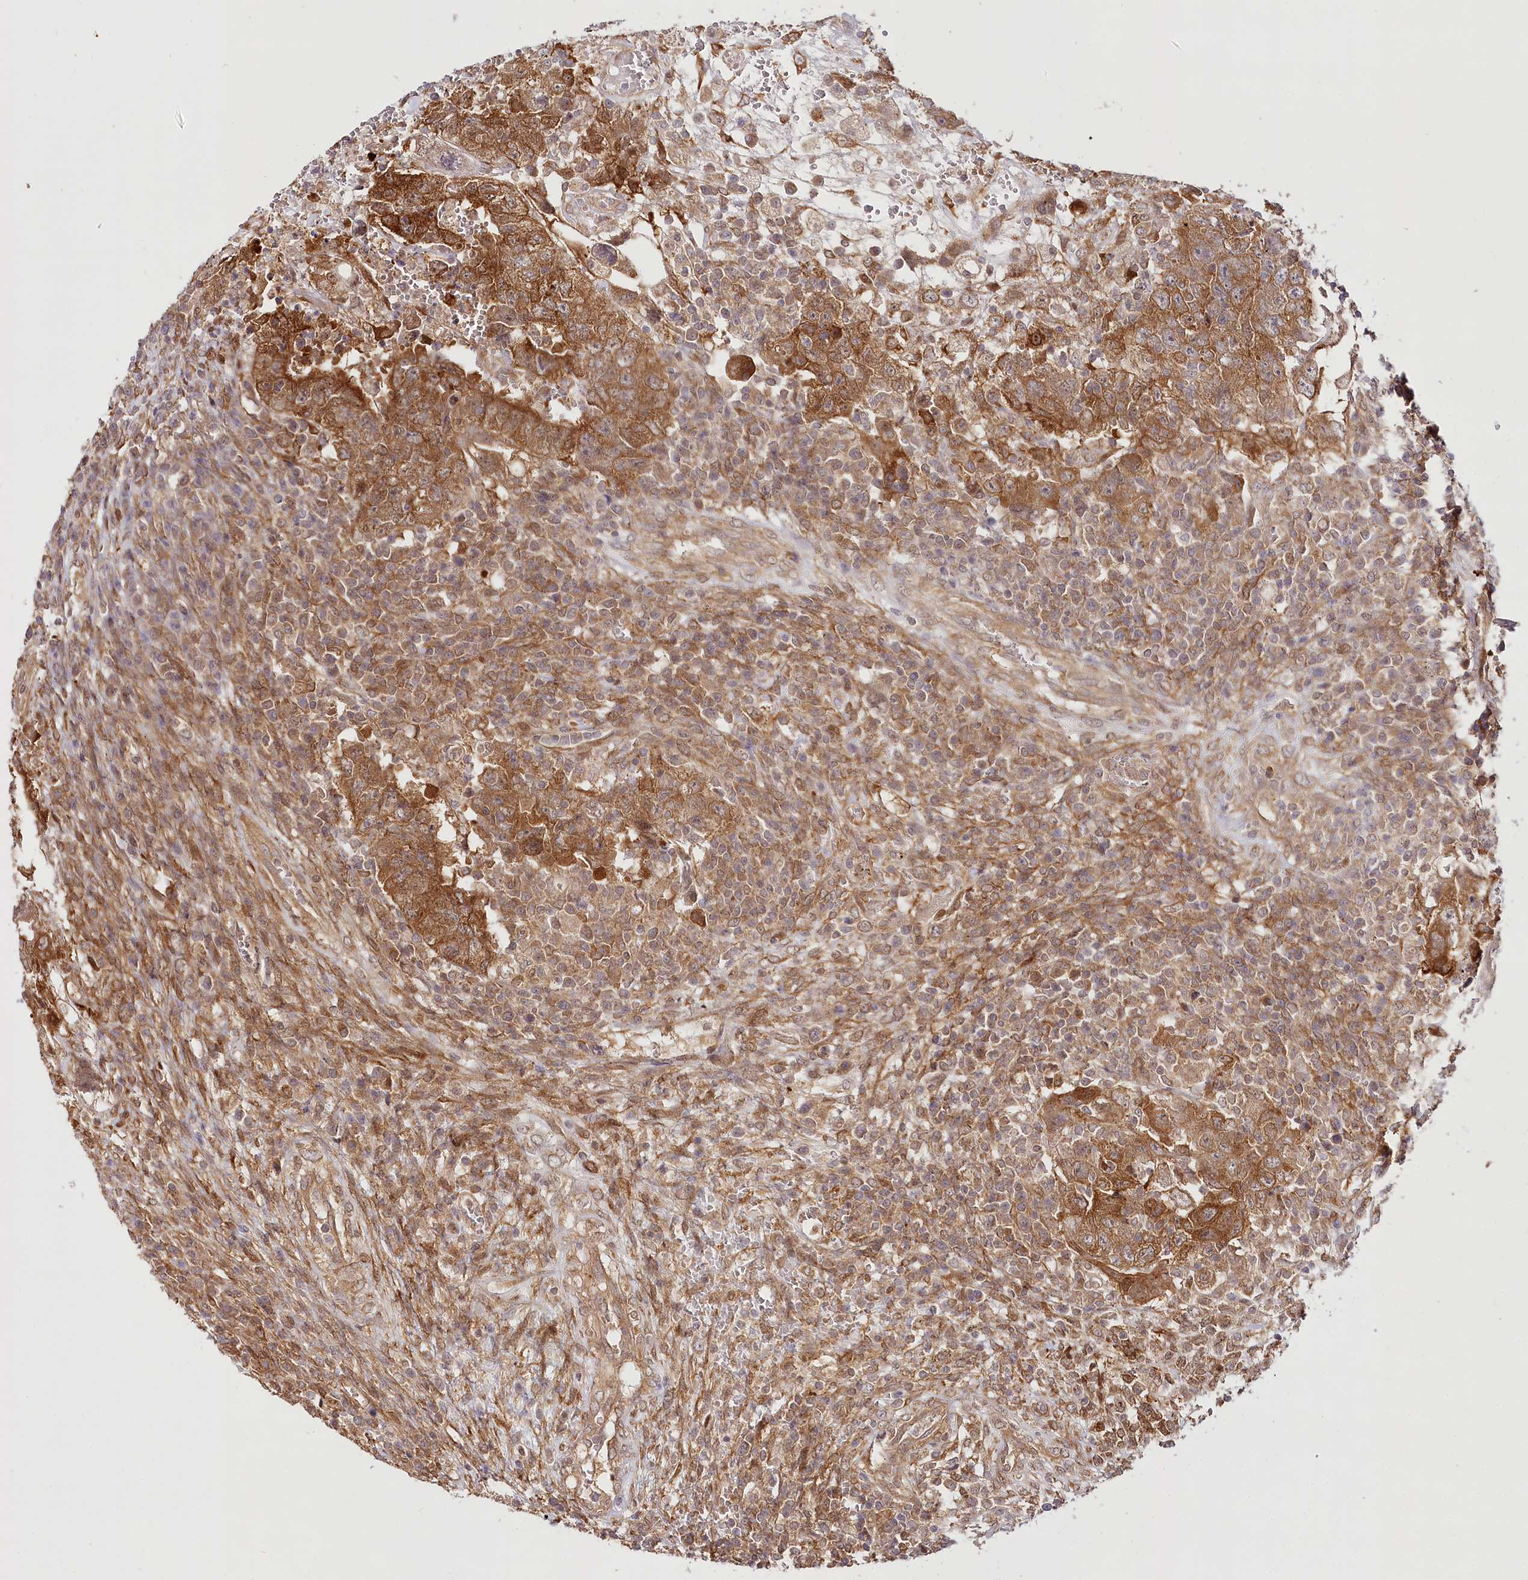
{"staining": {"intensity": "moderate", "quantity": ">75%", "location": "cytoplasmic/membranous"}, "tissue": "testis cancer", "cell_type": "Tumor cells", "image_type": "cancer", "snomed": [{"axis": "morphology", "description": "Carcinoma, Embryonal, NOS"}, {"axis": "topography", "description": "Testis"}], "caption": "An immunohistochemistry photomicrograph of tumor tissue is shown. Protein staining in brown labels moderate cytoplasmic/membranous positivity in testis cancer within tumor cells.", "gene": "INPP4B", "patient": {"sex": "male", "age": 26}}